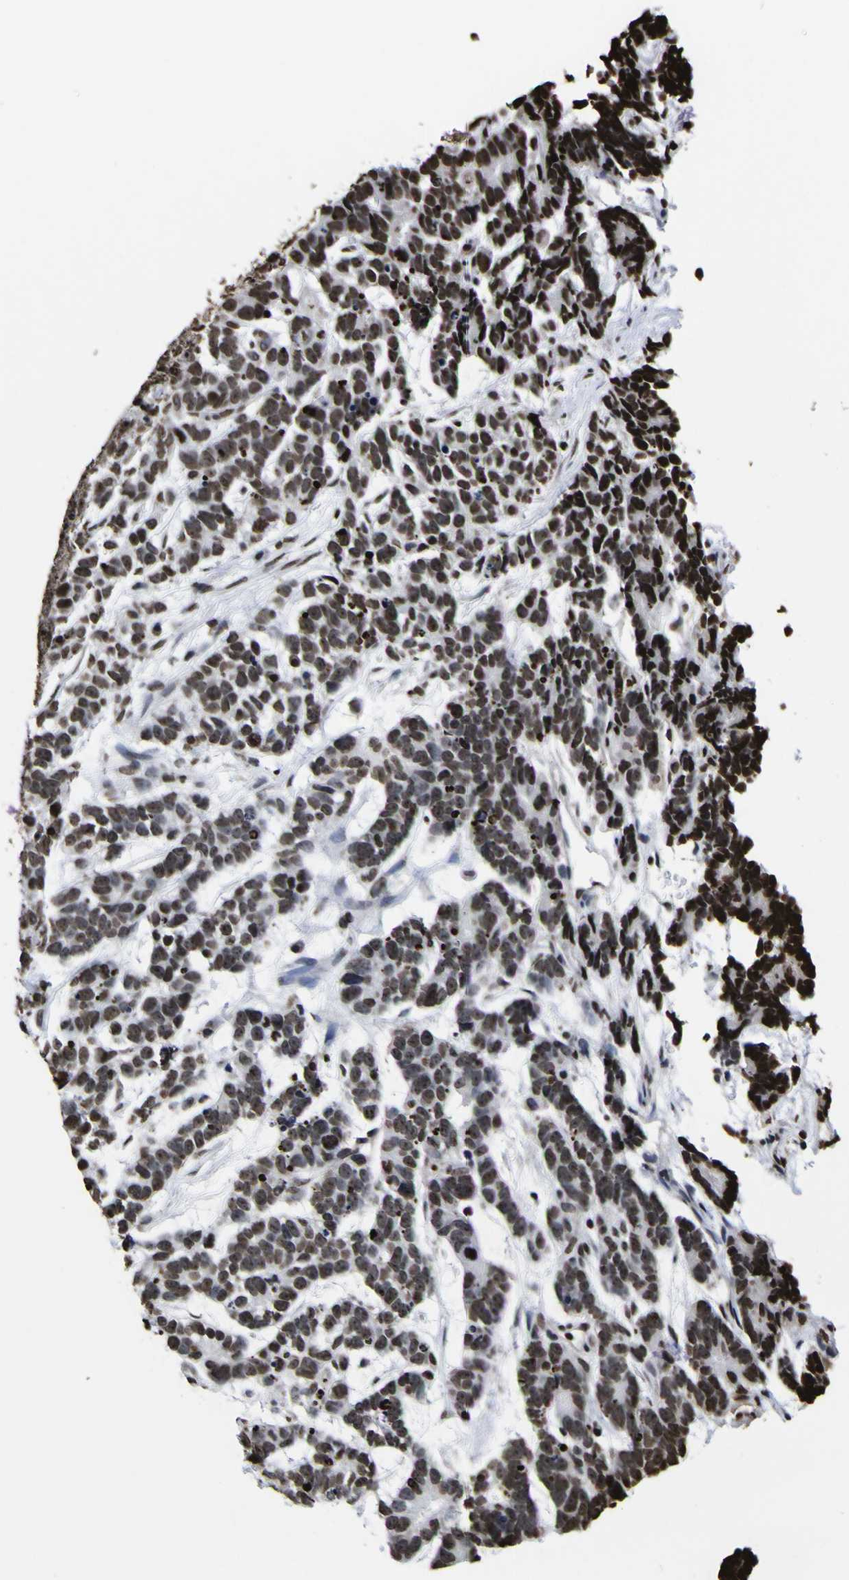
{"staining": {"intensity": "moderate", "quantity": ">75%", "location": "nuclear"}, "tissue": "testis cancer", "cell_type": "Tumor cells", "image_type": "cancer", "snomed": [{"axis": "morphology", "description": "Carcinoma, Embryonal, NOS"}, {"axis": "topography", "description": "Testis"}], "caption": "High-magnification brightfield microscopy of testis embryonal carcinoma stained with DAB (3,3'-diaminobenzidine) (brown) and counterstained with hematoxylin (blue). tumor cells exhibit moderate nuclear staining is appreciated in about>75% of cells.", "gene": "PIAS1", "patient": {"sex": "male", "age": 26}}